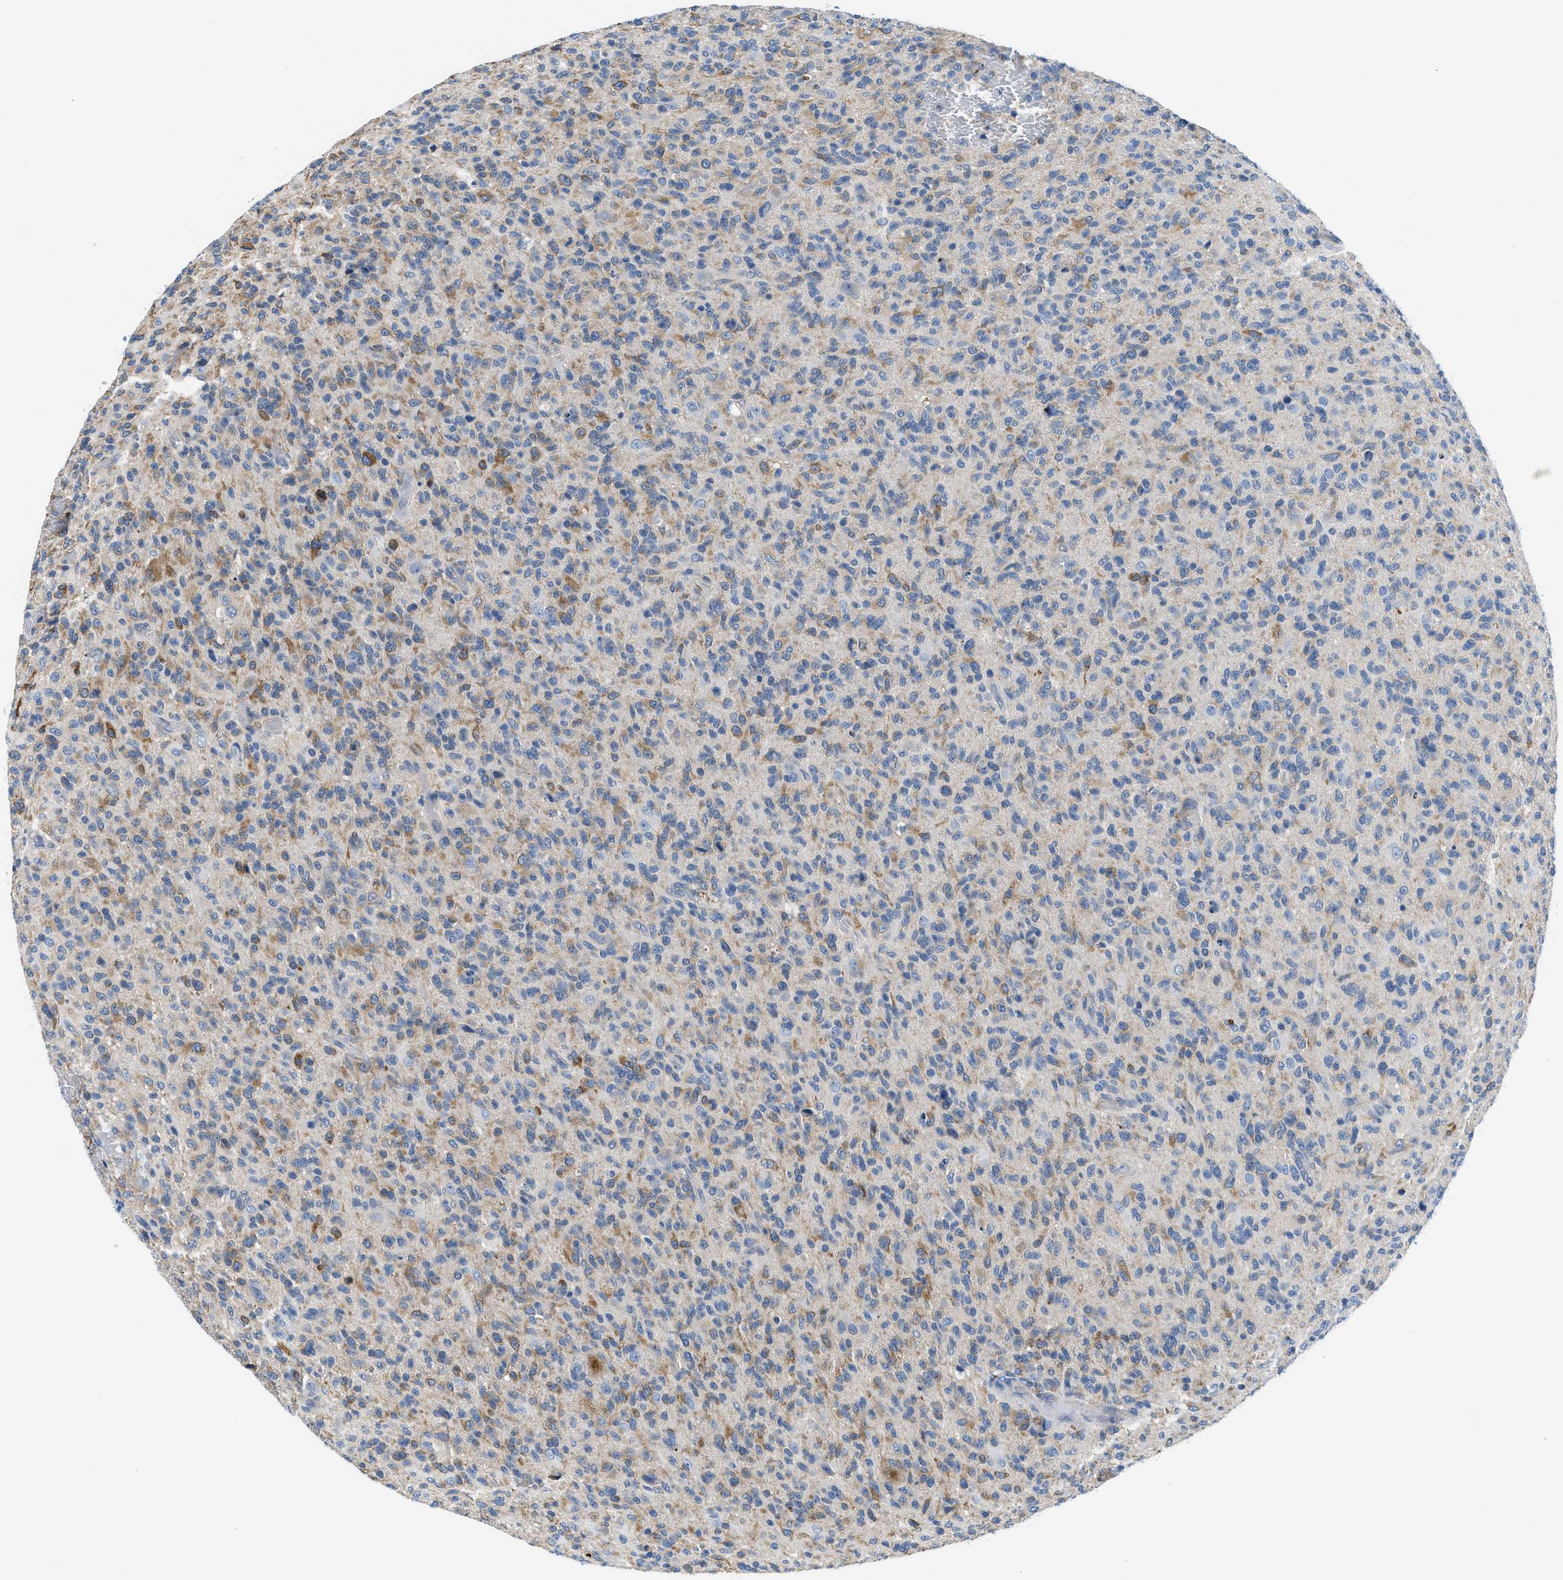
{"staining": {"intensity": "moderate", "quantity": "<25%", "location": "cytoplasmic/membranous"}, "tissue": "glioma", "cell_type": "Tumor cells", "image_type": "cancer", "snomed": [{"axis": "morphology", "description": "Glioma, malignant, High grade"}, {"axis": "topography", "description": "Brain"}], "caption": "A histopathology image showing moderate cytoplasmic/membranous expression in approximately <25% of tumor cells in malignant glioma (high-grade), as visualized by brown immunohistochemical staining.", "gene": "BNC2", "patient": {"sex": "male", "age": 71}}